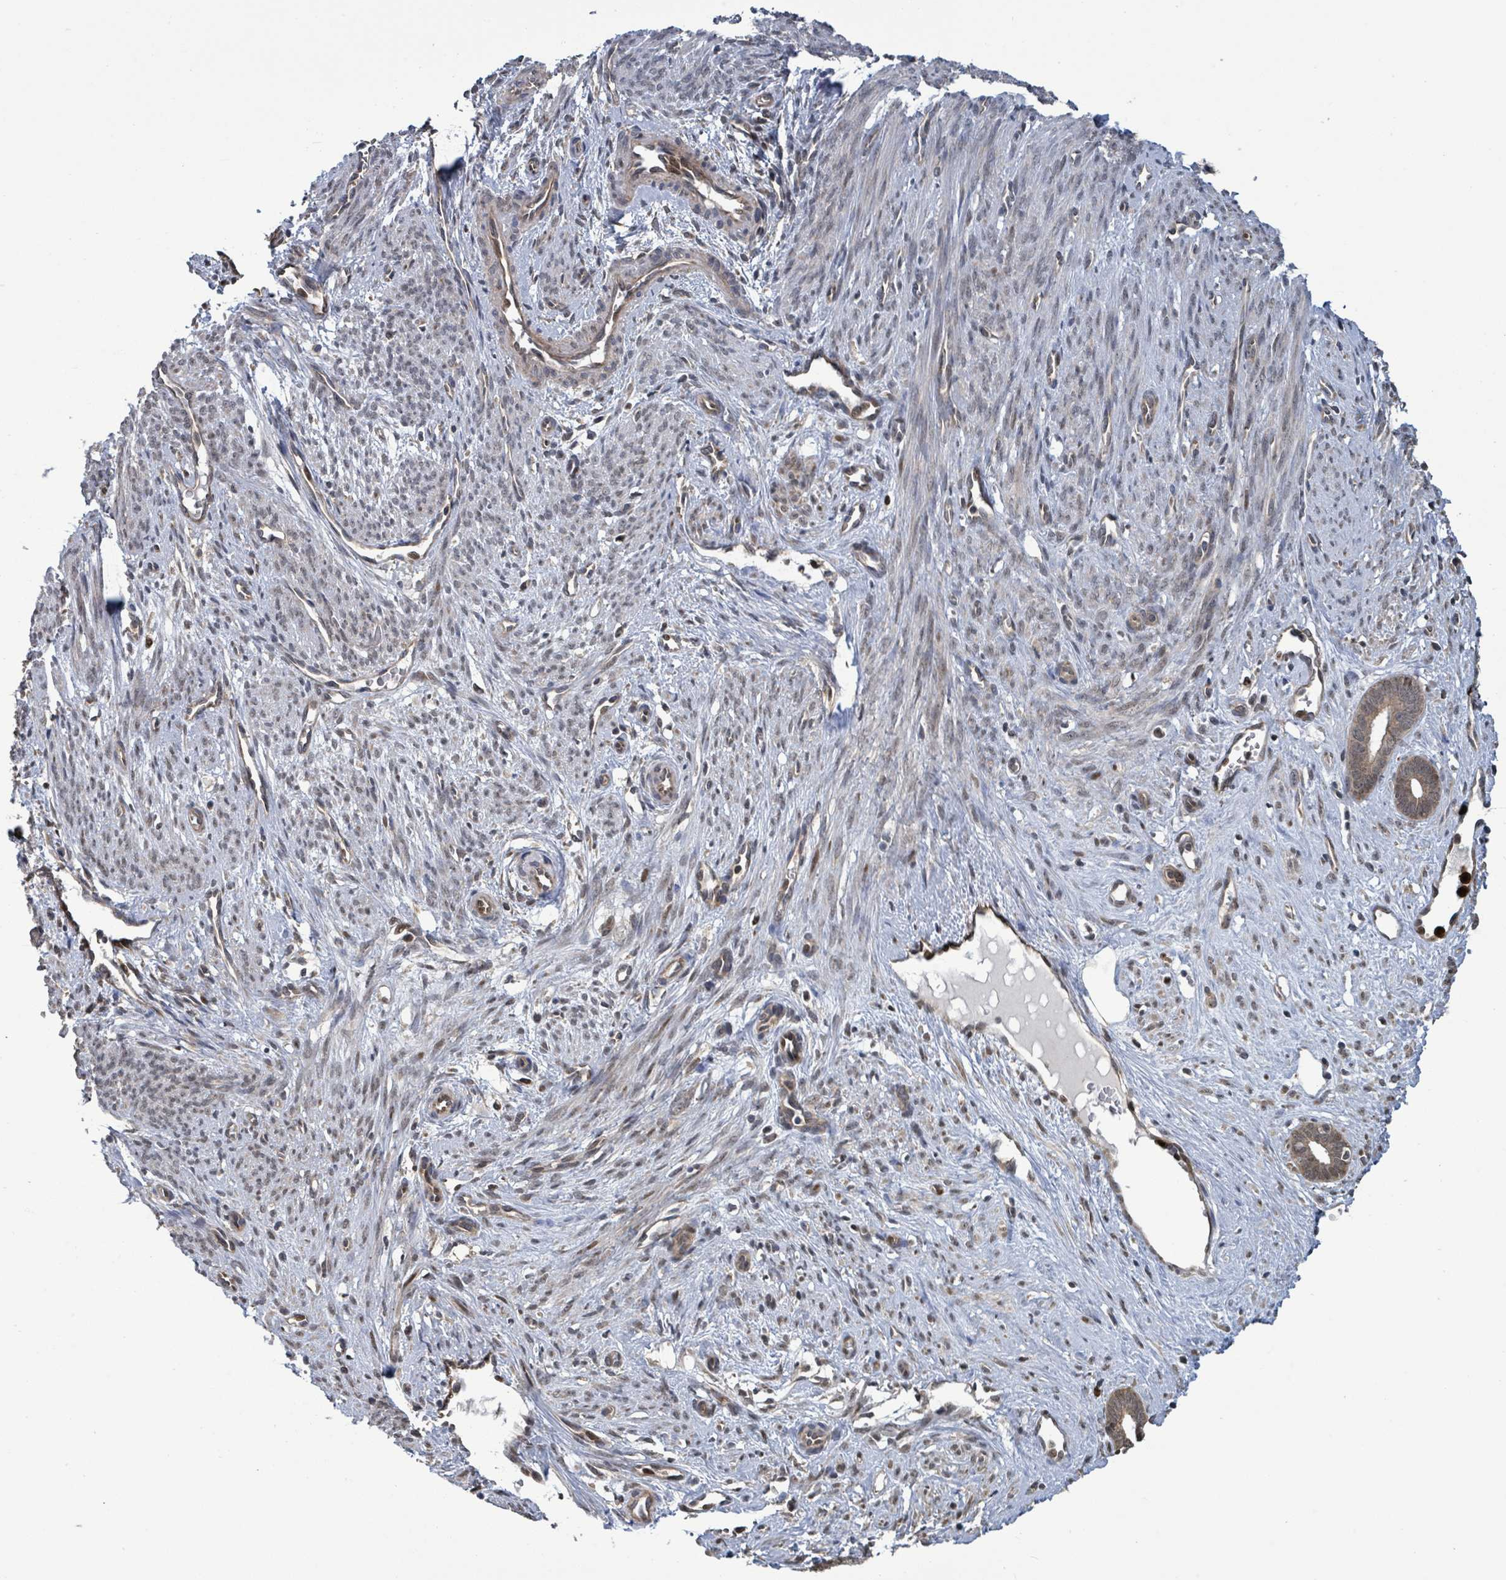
{"staining": {"intensity": "negative", "quantity": "none", "location": "none"}, "tissue": "endometrium", "cell_type": "Cells in endometrial stroma", "image_type": "normal", "snomed": [{"axis": "morphology", "description": "Normal tissue, NOS"}, {"axis": "topography", "description": "Endometrium"}], "caption": "This is an immunohistochemistry micrograph of unremarkable endometrium. There is no positivity in cells in endometrial stroma.", "gene": "COQ6", "patient": {"sex": "female", "age": 61}}